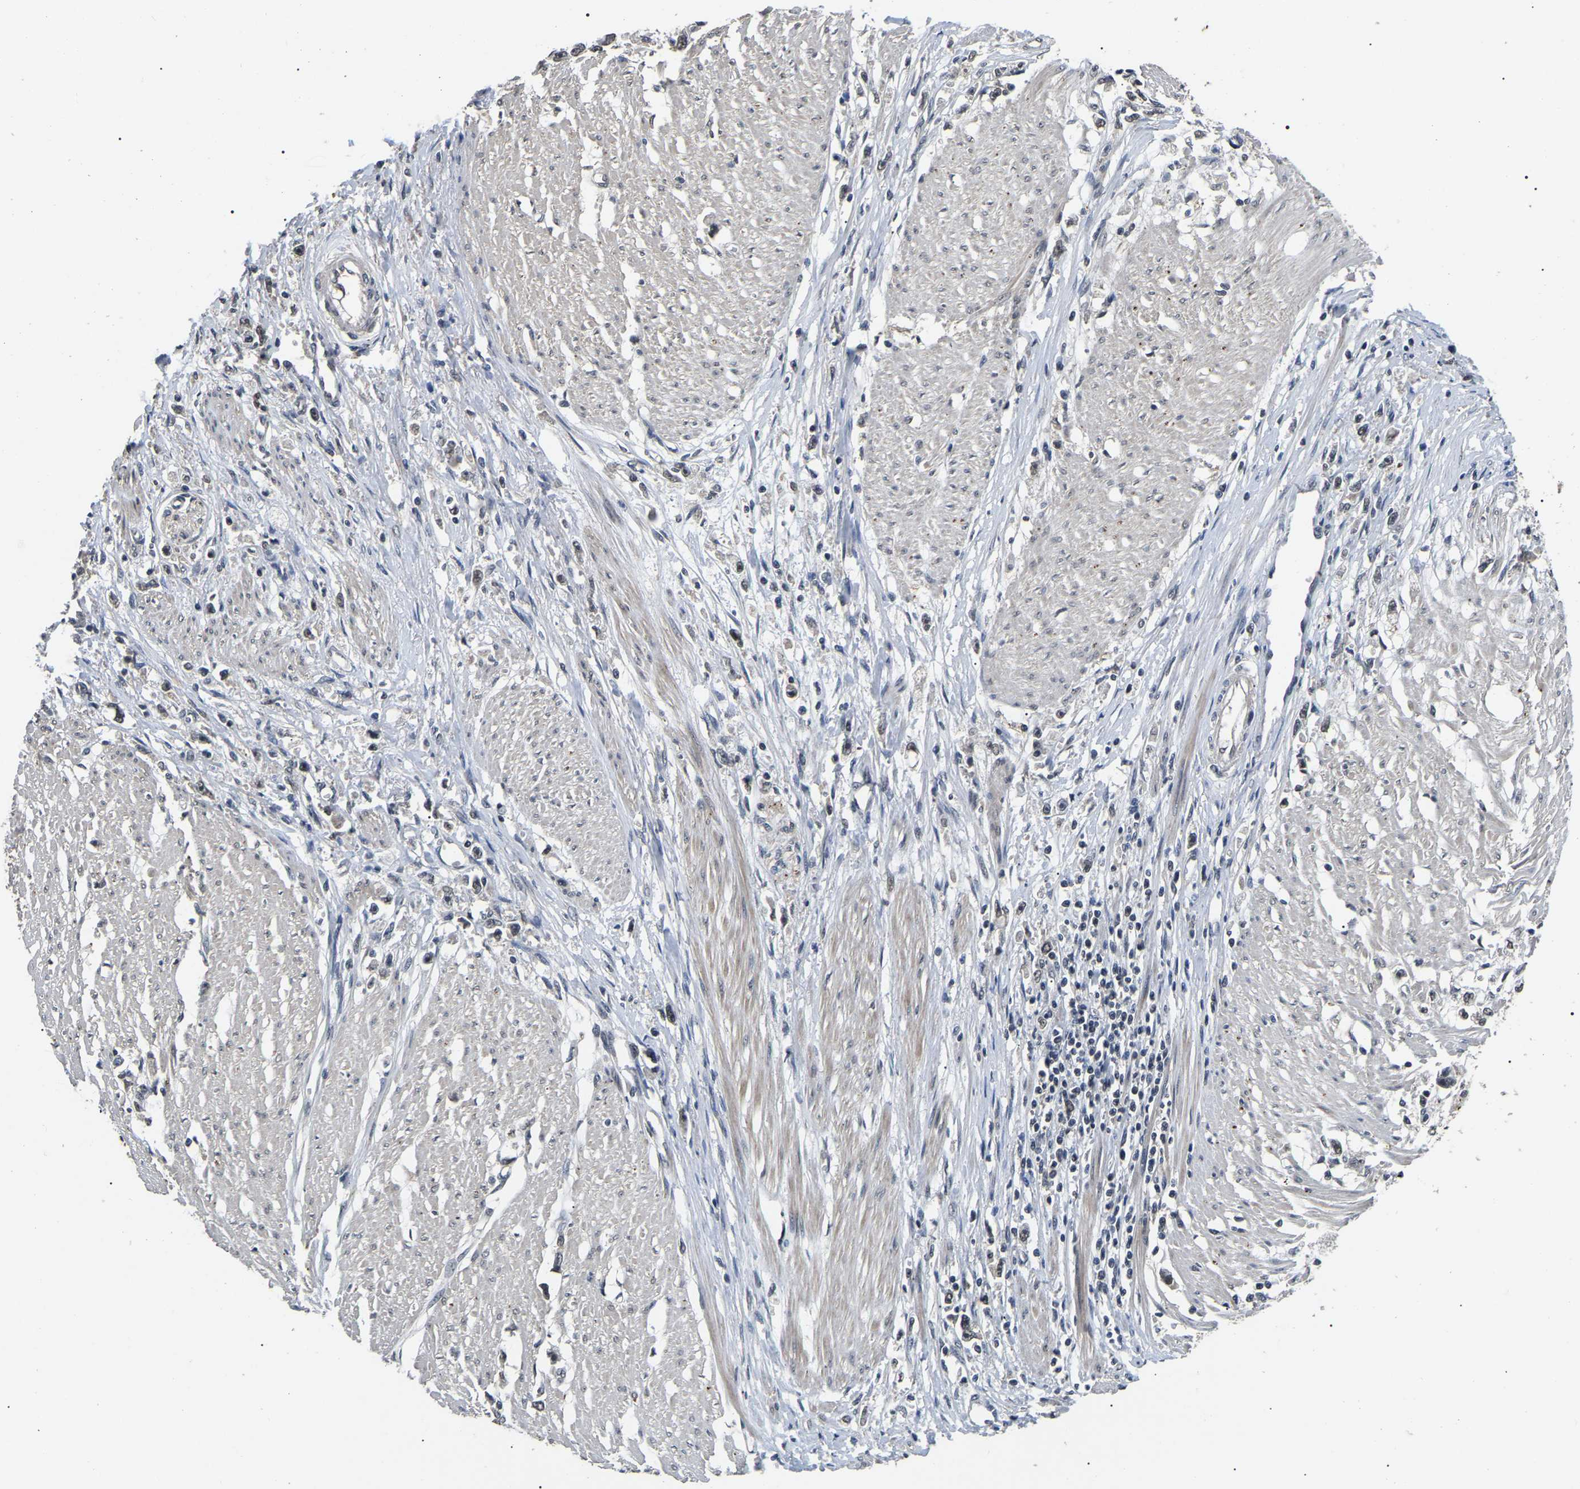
{"staining": {"intensity": "weak", "quantity": "25%-75%", "location": "nuclear"}, "tissue": "stomach cancer", "cell_type": "Tumor cells", "image_type": "cancer", "snomed": [{"axis": "morphology", "description": "Adenocarcinoma, NOS"}, {"axis": "topography", "description": "Stomach"}], "caption": "A brown stain labels weak nuclear expression of a protein in stomach cancer tumor cells.", "gene": "PPM1E", "patient": {"sex": "female", "age": 59}}